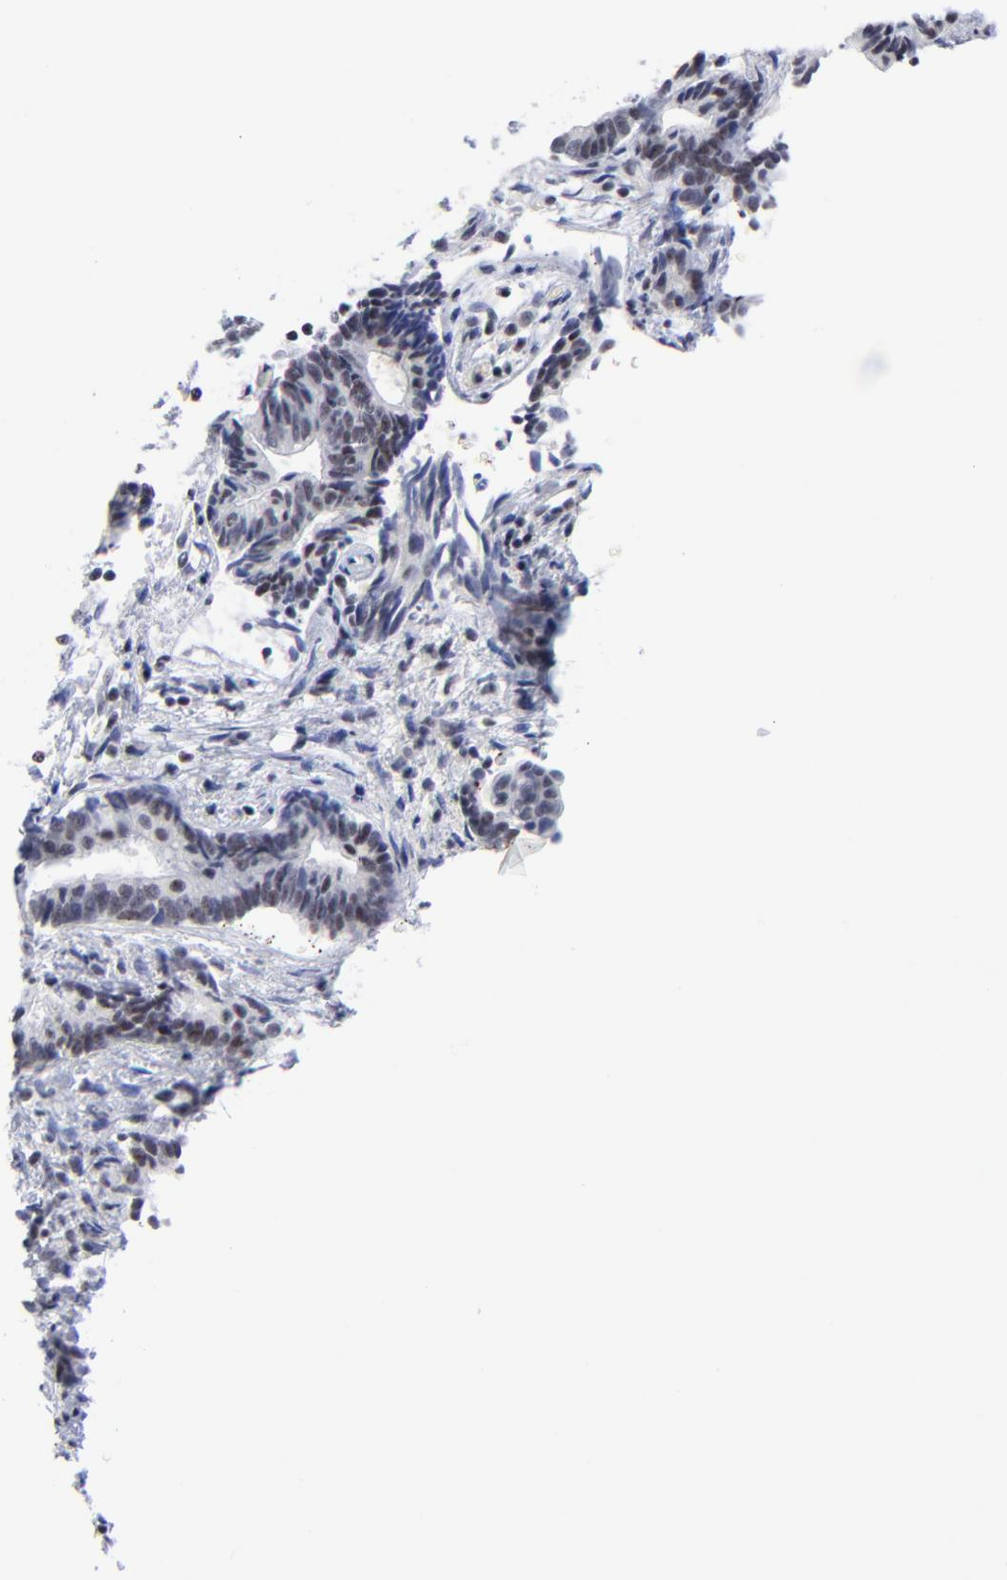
{"staining": {"intensity": "negative", "quantity": "none", "location": "none"}, "tissue": "liver cancer", "cell_type": "Tumor cells", "image_type": "cancer", "snomed": [{"axis": "morphology", "description": "Cholangiocarcinoma"}, {"axis": "topography", "description": "Liver"}], "caption": "A micrograph of liver cancer (cholangiocarcinoma) stained for a protein displays no brown staining in tumor cells.", "gene": "SP2", "patient": {"sex": "male", "age": 57}}